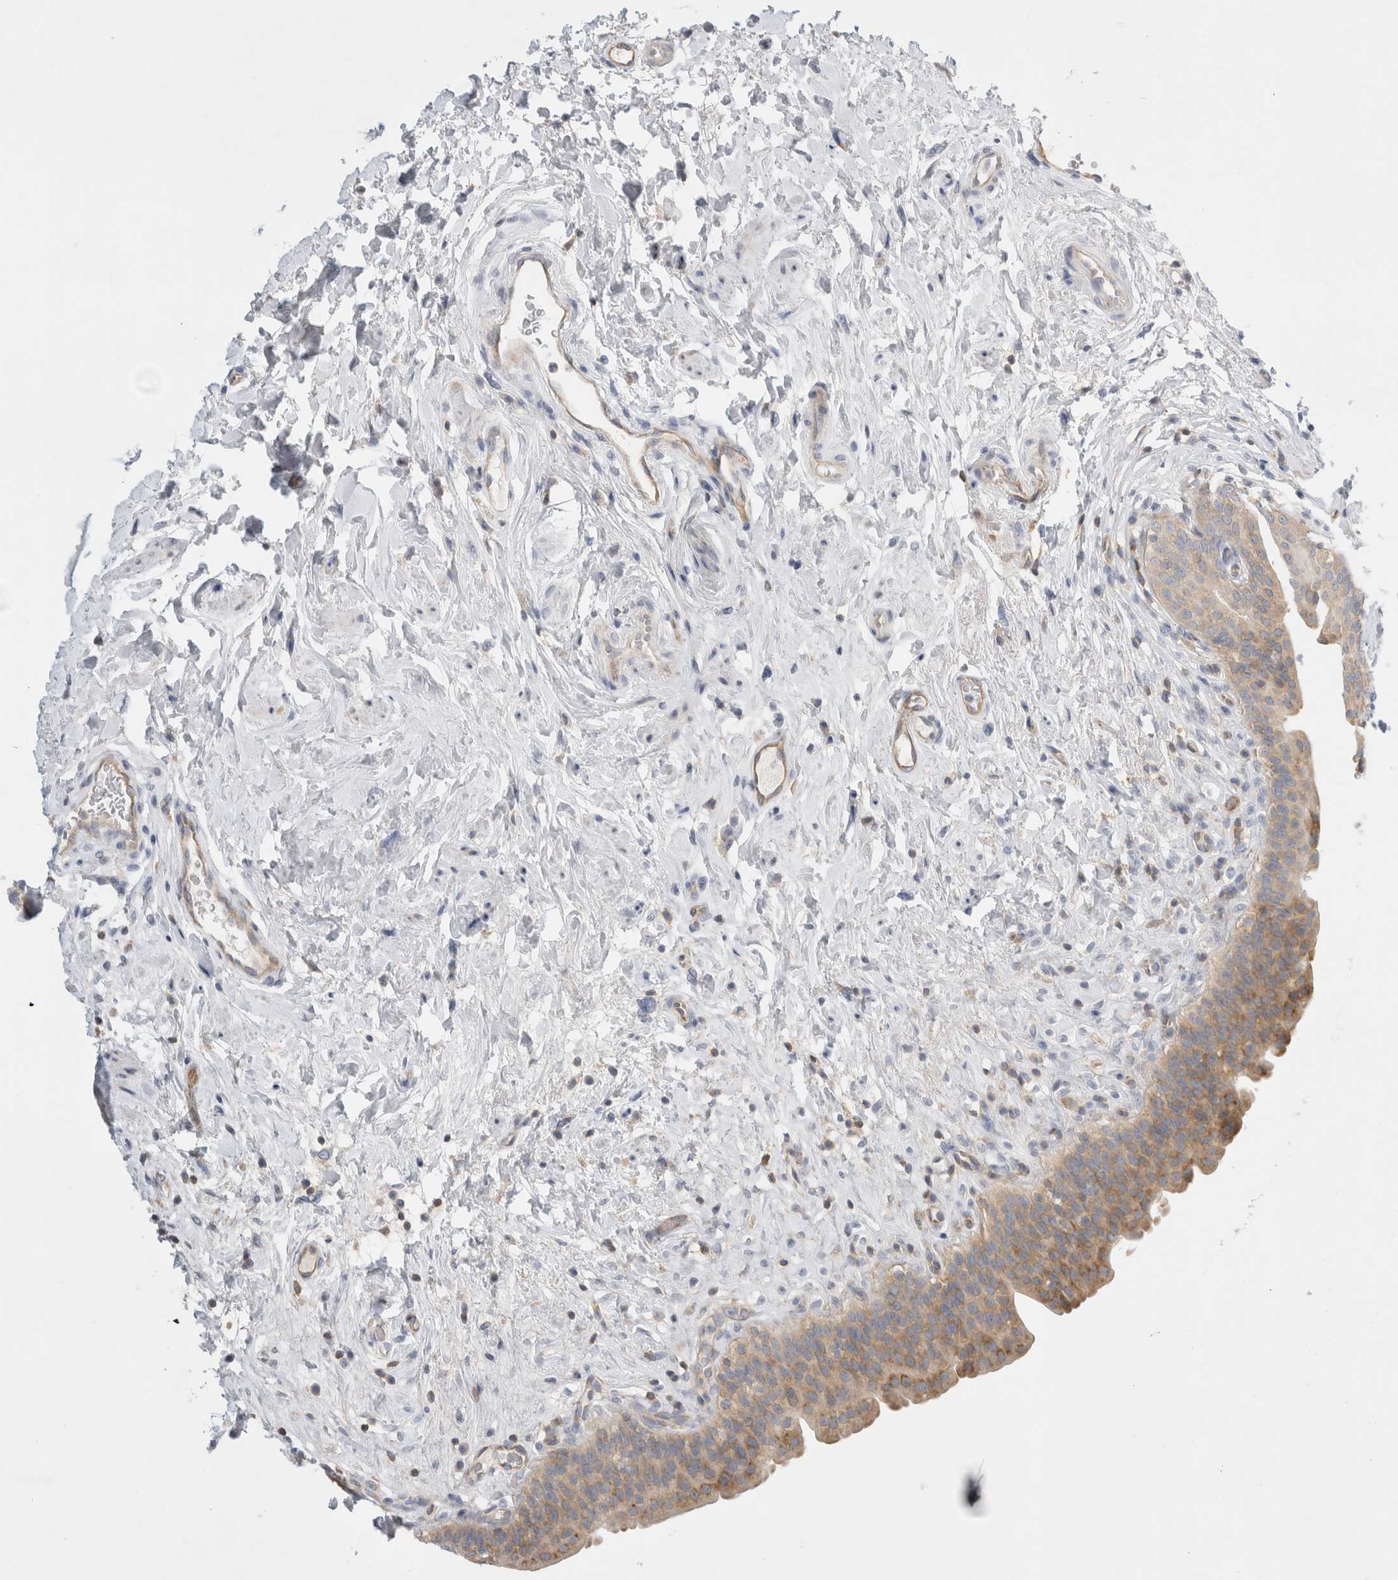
{"staining": {"intensity": "moderate", "quantity": ">75%", "location": "cytoplasmic/membranous"}, "tissue": "urinary bladder", "cell_type": "Urothelial cells", "image_type": "normal", "snomed": [{"axis": "morphology", "description": "Normal tissue, NOS"}, {"axis": "topography", "description": "Urinary bladder"}], "caption": "The image reveals staining of unremarkable urinary bladder, revealing moderate cytoplasmic/membranous protein staining (brown color) within urothelial cells.", "gene": "ZNF23", "patient": {"sex": "male", "age": 83}}